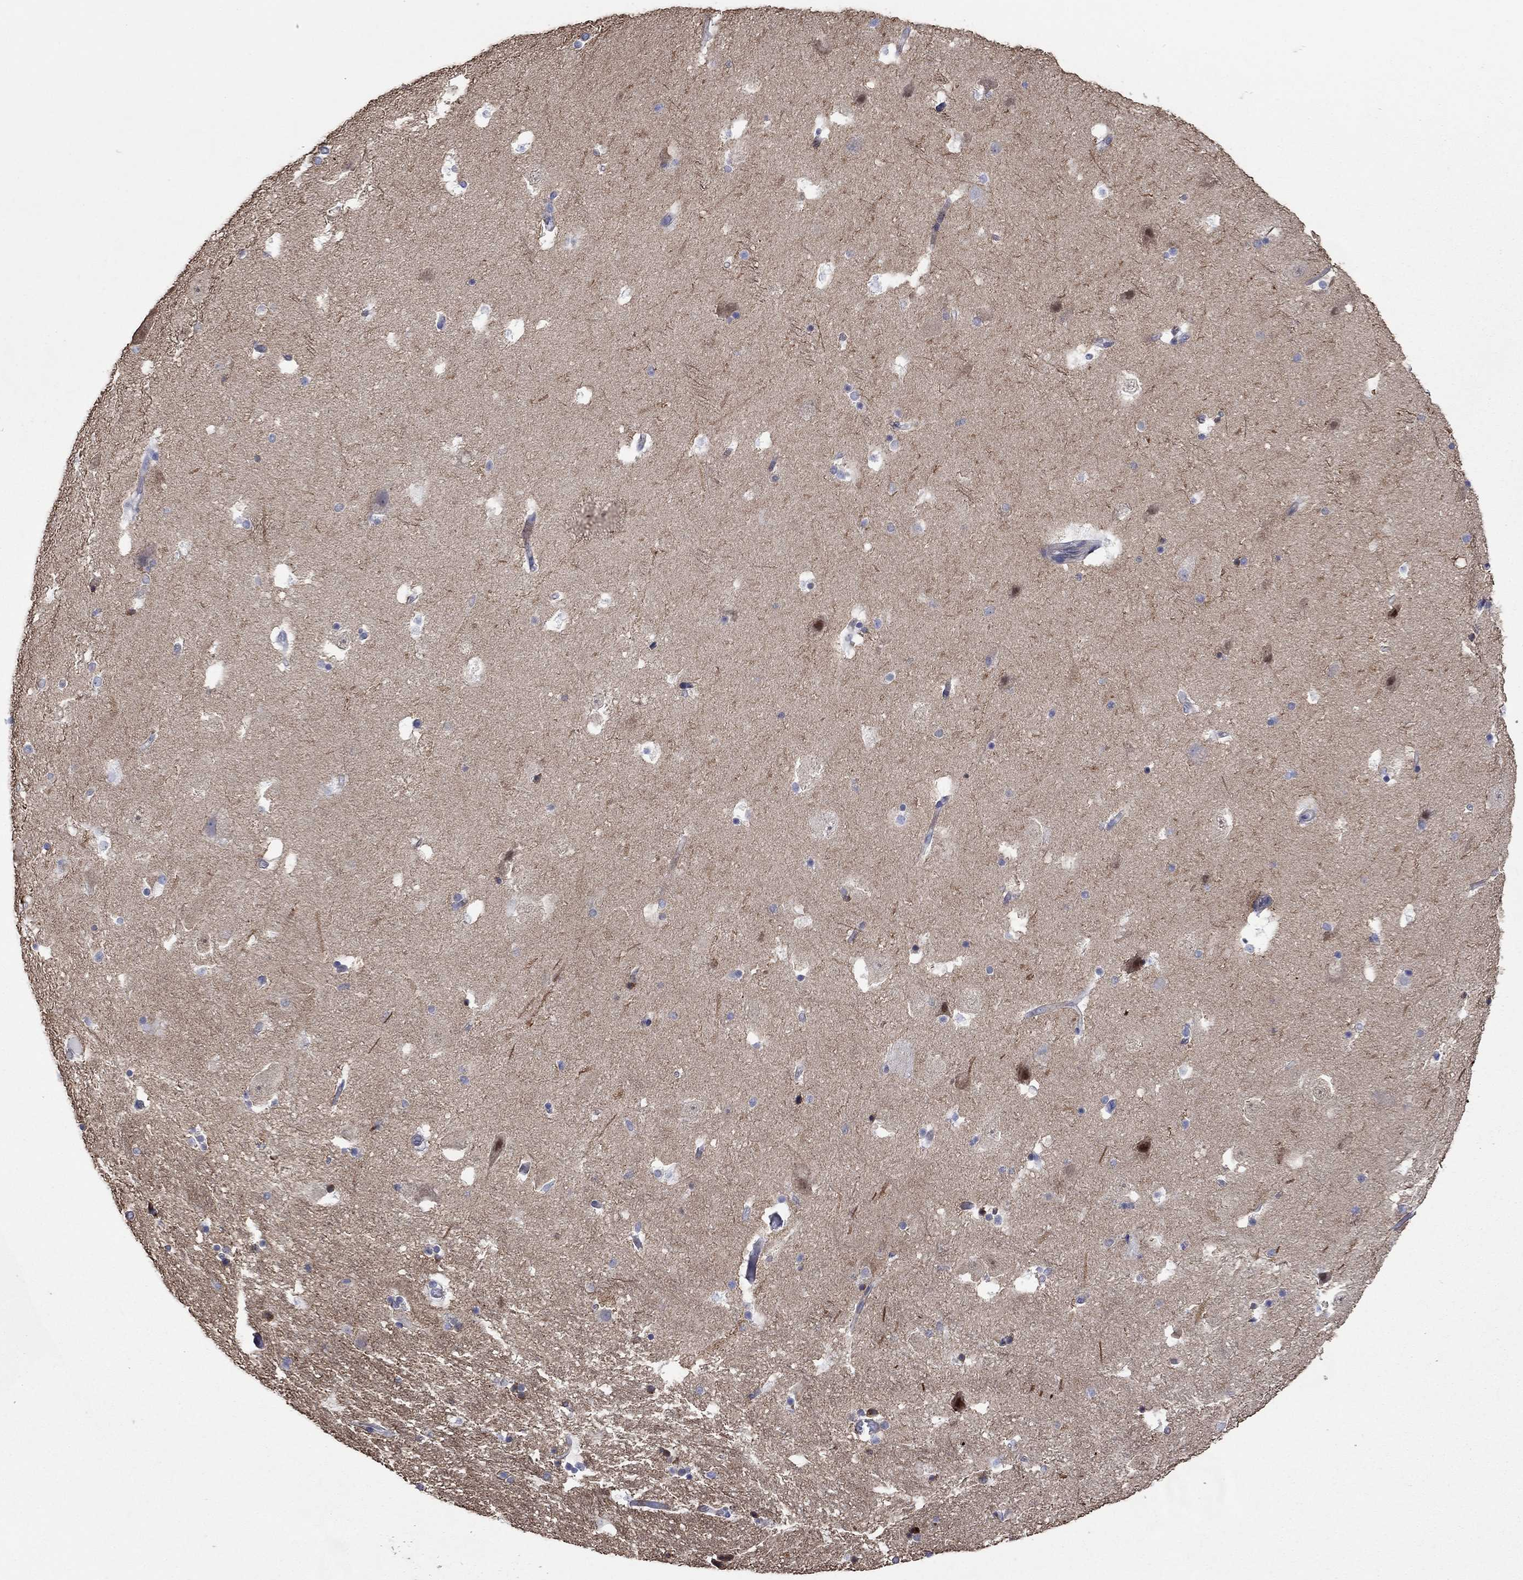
{"staining": {"intensity": "negative", "quantity": "none", "location": "none"}, "tissue": "hippocampus", "cell_type": "Glial cells", "image_type": "normal", "snomed": [{"axis": "morphology", "description": "Normal tissue, NOS"}, {"axis": "topography", "description": "Hippocampus"}], "caption": "The micrograph reveals no staining of glial cells in benign hippocampus. Brightfield microscopy of IHC stained with DAB (3,3'-diaminobenzidine) (brown) and hematoxylin (blue), captured at high magnification.", "gene": "TPRN", "patient": {"sex": "male", "age": 51}}